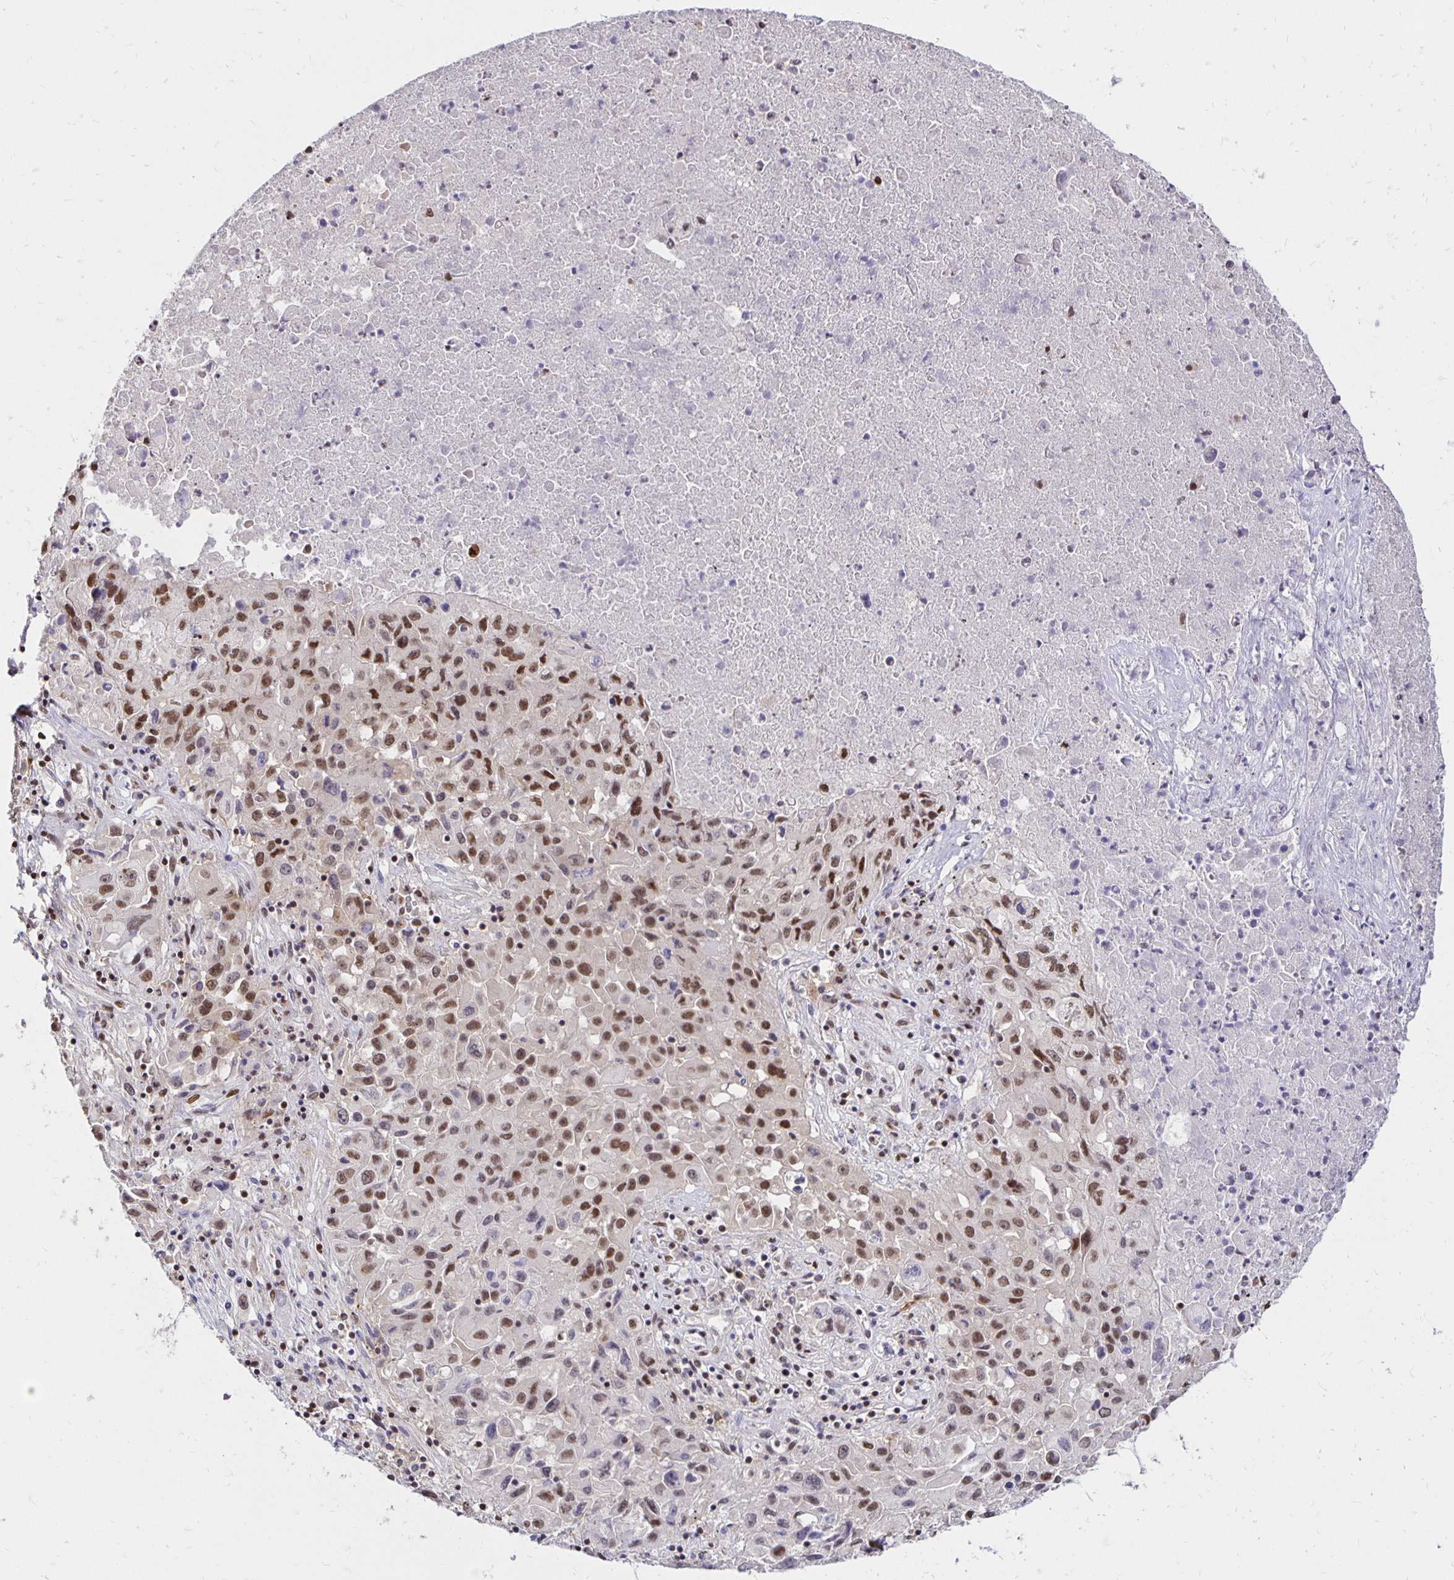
{"staining": {"intensity": "moderate", "quantity": ">75%", "location": "nuclear"}, "tissue": "lung cancer", "cell_type": "Tumor cells", "image_type": "cancer", "snomed": [{"axis": "morphology", "description": "Squamous cell carcinoma, NOS"}, {"axis": "topography", "description": "Lung"}], "caption": "Lung squamous cell carcinoma stained with a brown dye reveals moderate nuclear positive positivity in about >75% of tumor cells.", "gene": "ZNF579", "patient": {"sex": "male", "age": 63}}